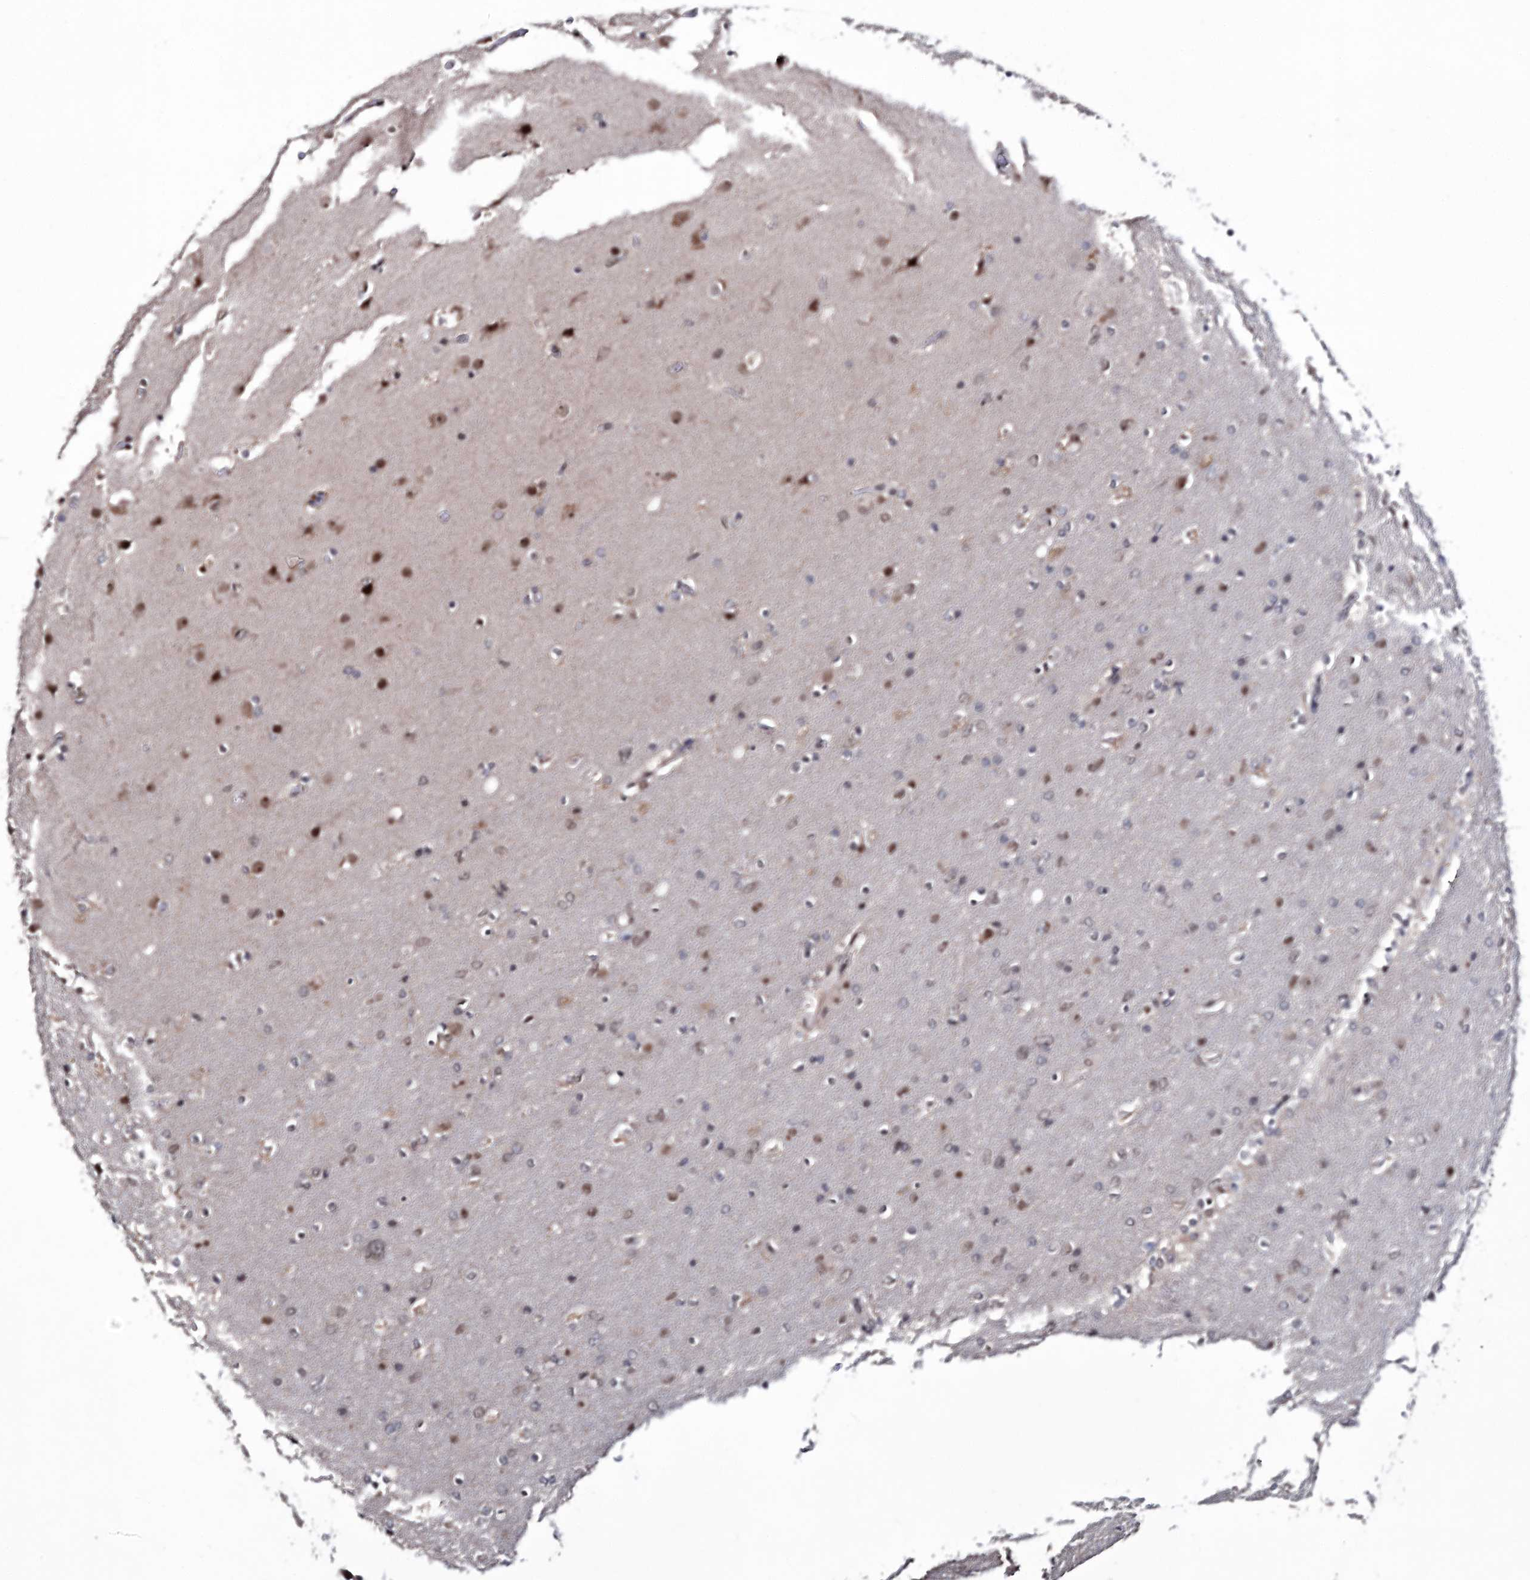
{"staining": {"intensity": "moderate", "quantity": "<25%", "location": "nuclear"}, "tissue": "glioma", "cell_type": "Tumor cells", "image_type": "cancer", "snomed": [{"axis": "morphology", "description": "Glioma, malignant, High grade"}, {"axis": "topography", "description": "Cerebral cortex"}], "caption": "Brown immunohistochemical staining in glioma shows moderate nuclear expression in approximately <25% of tumor cells. (Stains: DAB (3,3'-diaminobenzidine) in brown, nuclei in blue, Microscopy: brightfield microscopy at high magnification).", "gene": "VGLL4", "patient": {"sex": "female", "age": 36}}